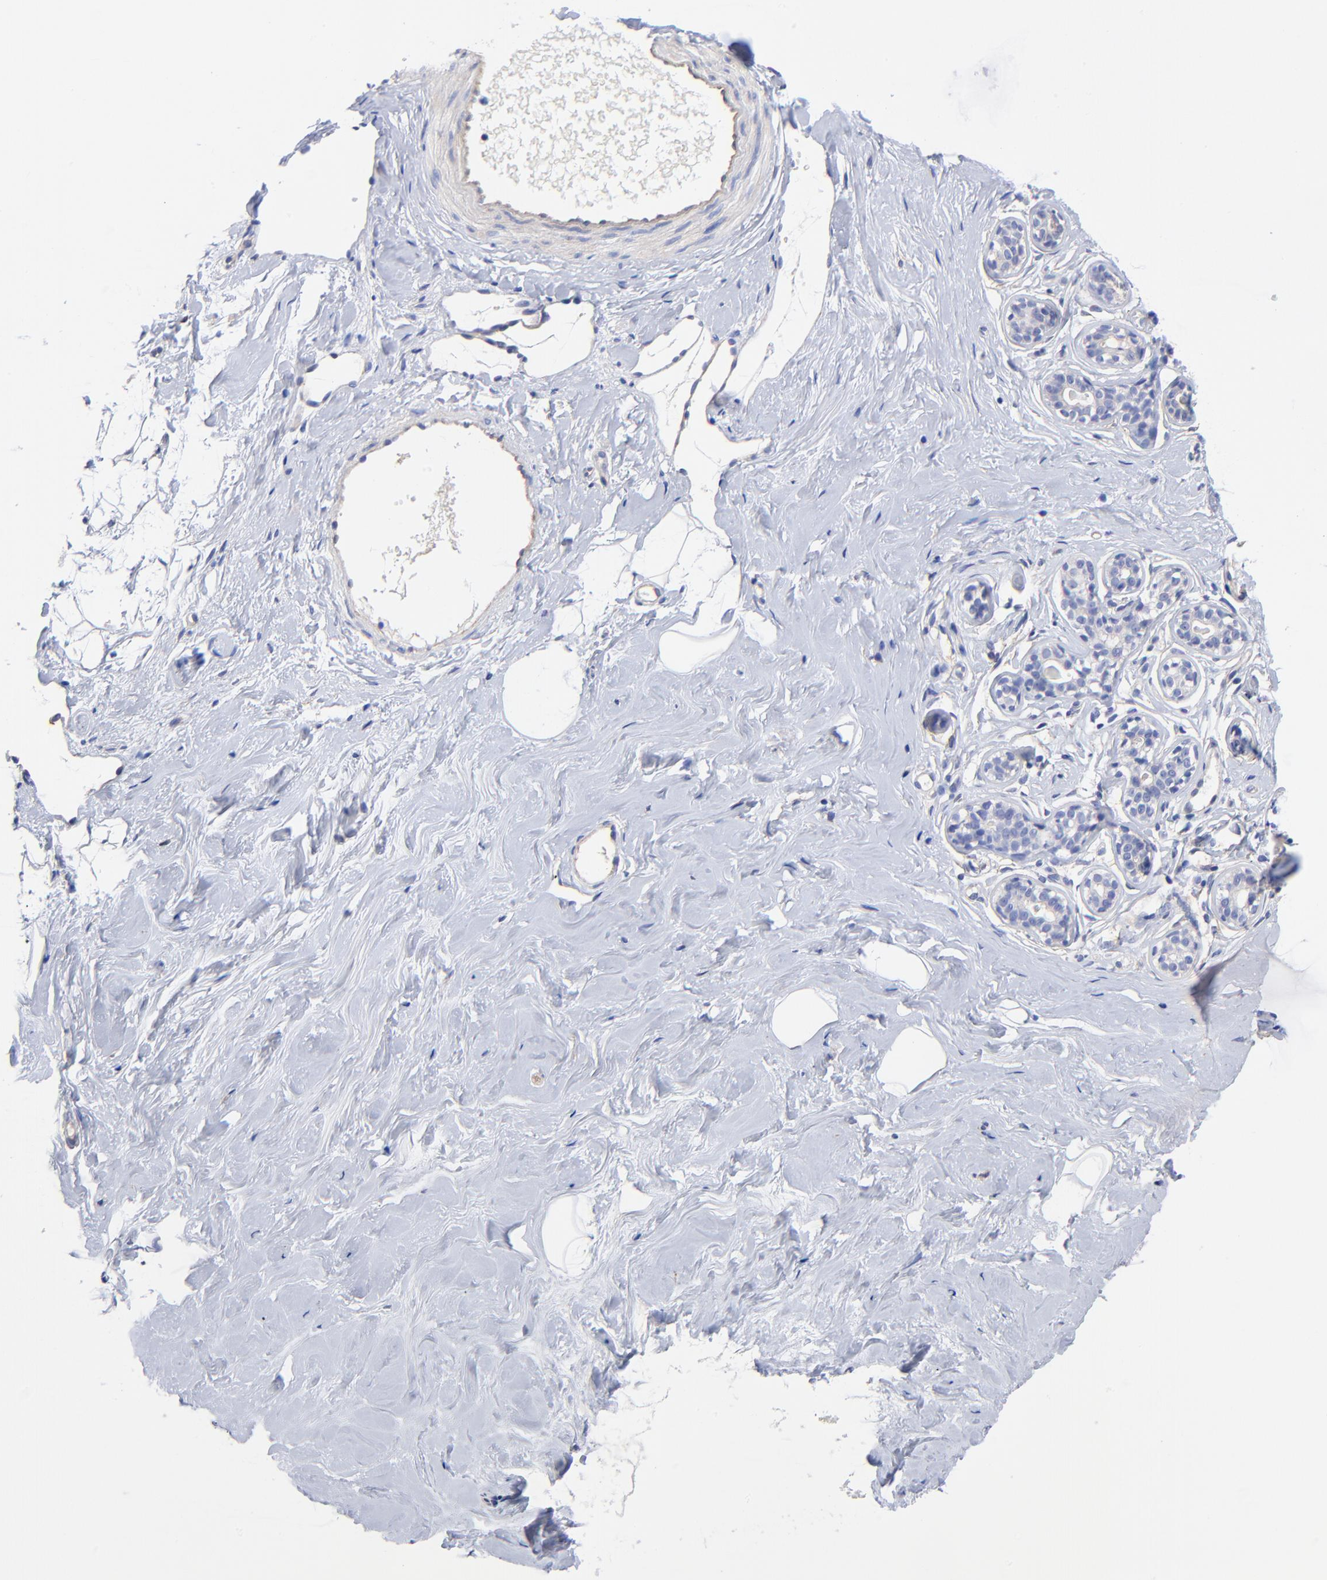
{"staining": {"intensity": "negative", "quantity": "none", "location": "none"}, "tissue": "breast", "cell_type": "Adipocytes", "image_type": "normal", "snomed": [{"axis": "morphology", "description": "Normal tissue, NOS"}, {"axis": "topography", "description": "Breast"}], "caption": "IHC photomicrograph of unremarkable breast: human breast stained with DAB demonstrates no significant protein positivity in adipocytes. (Immunohistochemistry (ihc), brightfield microscopy, high magnification).", "gene": "SLC44A2", "patient": {"sex": "female", "age": 23}}